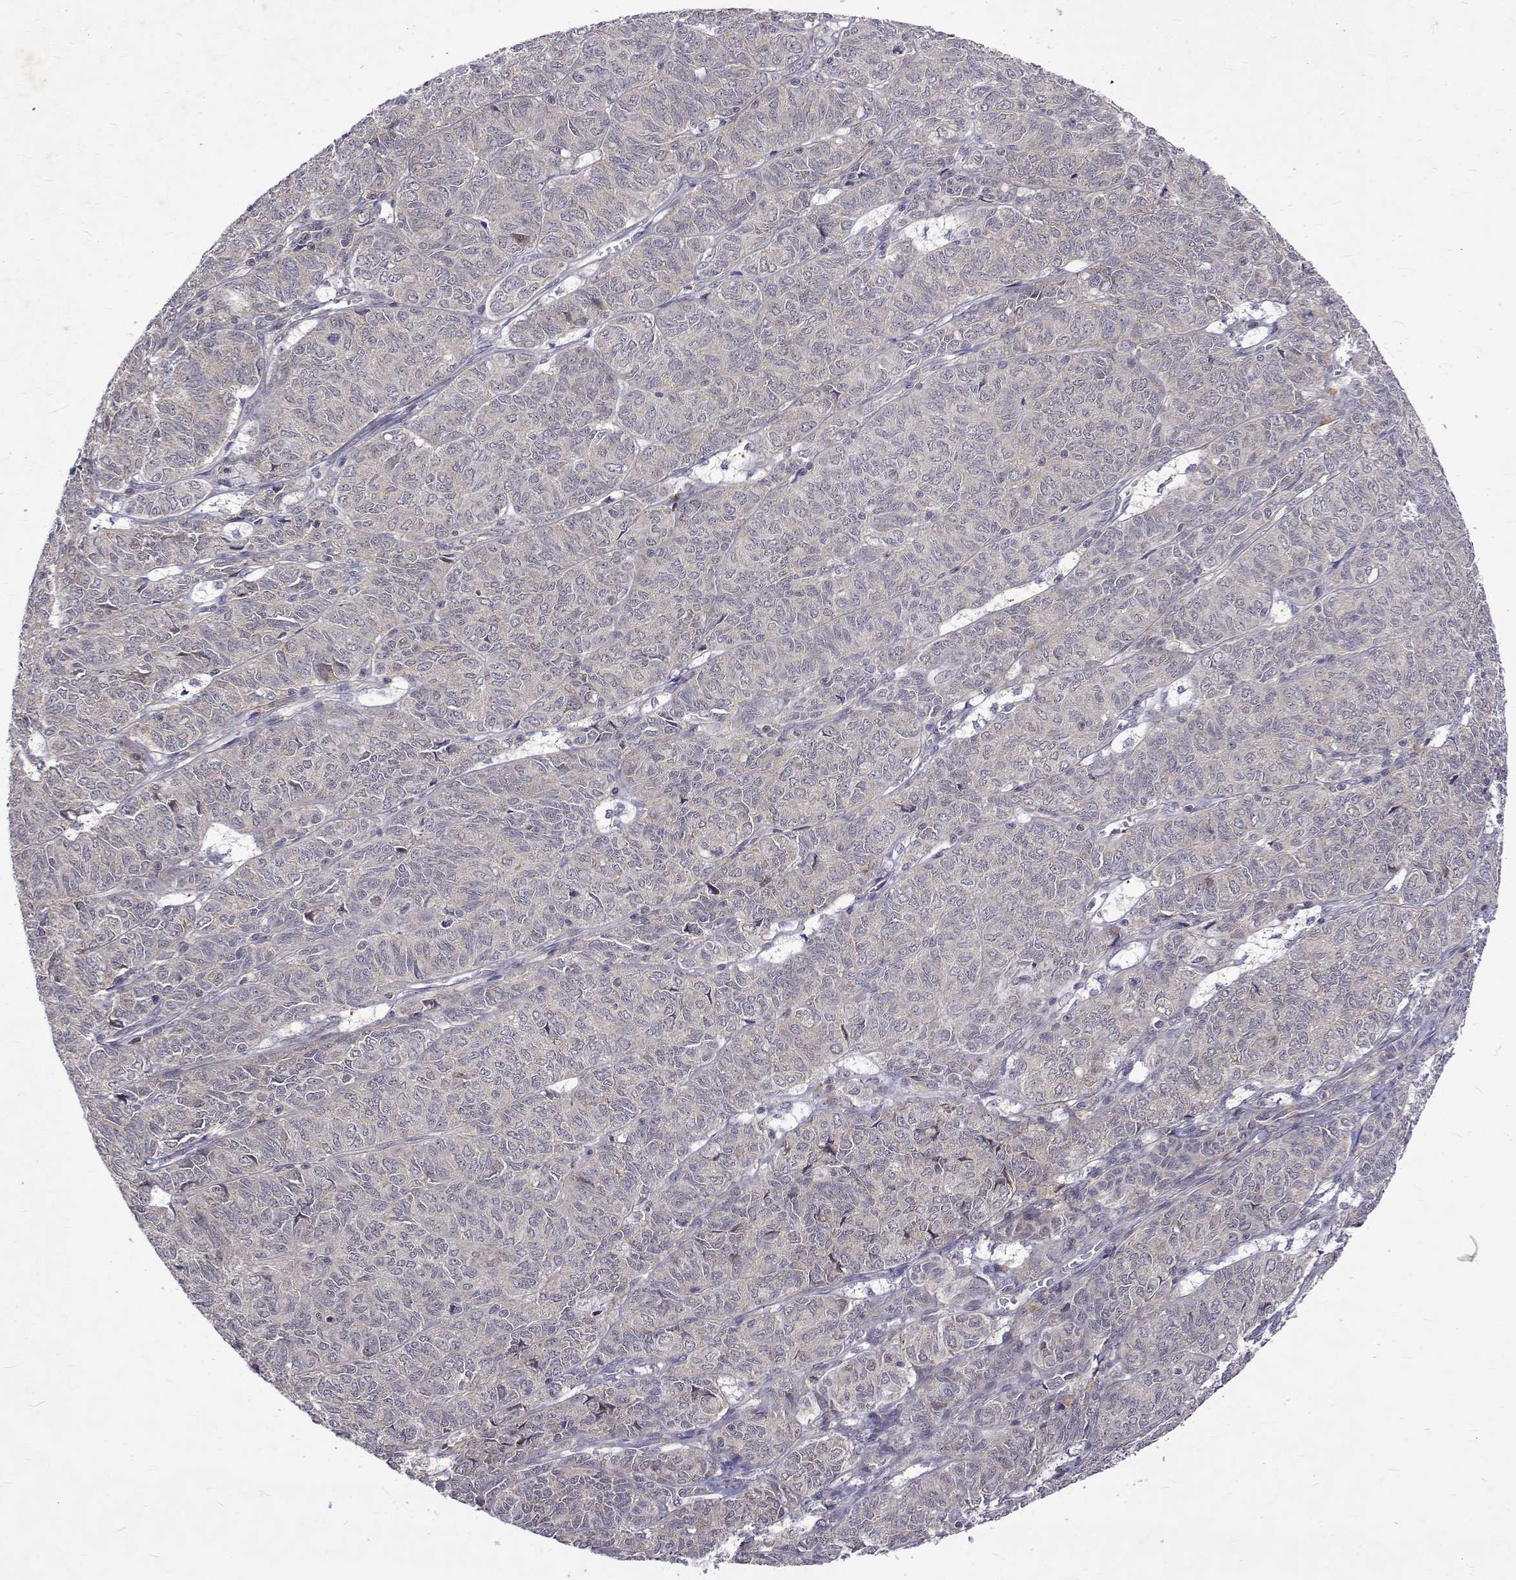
{"staining": {"intensity": "negative", "quantity": "none", "location": "none"}, "tissue": "ovarian cancer", "cell_type": "Tumor cells", "image_type": "cancer", "snomed": [{"axis": "morphology", "description": "Carcinoma, endometroid"}, {"axis": "topography", "description": "Ovary"}], "caption": "Endometroid carcinoma (ovarian) was stained to show a protein in brown. There is no significant positivity in tumor cells.", "gene": "ALKBH8", "patient": {"sex": "female", "age": 80}}